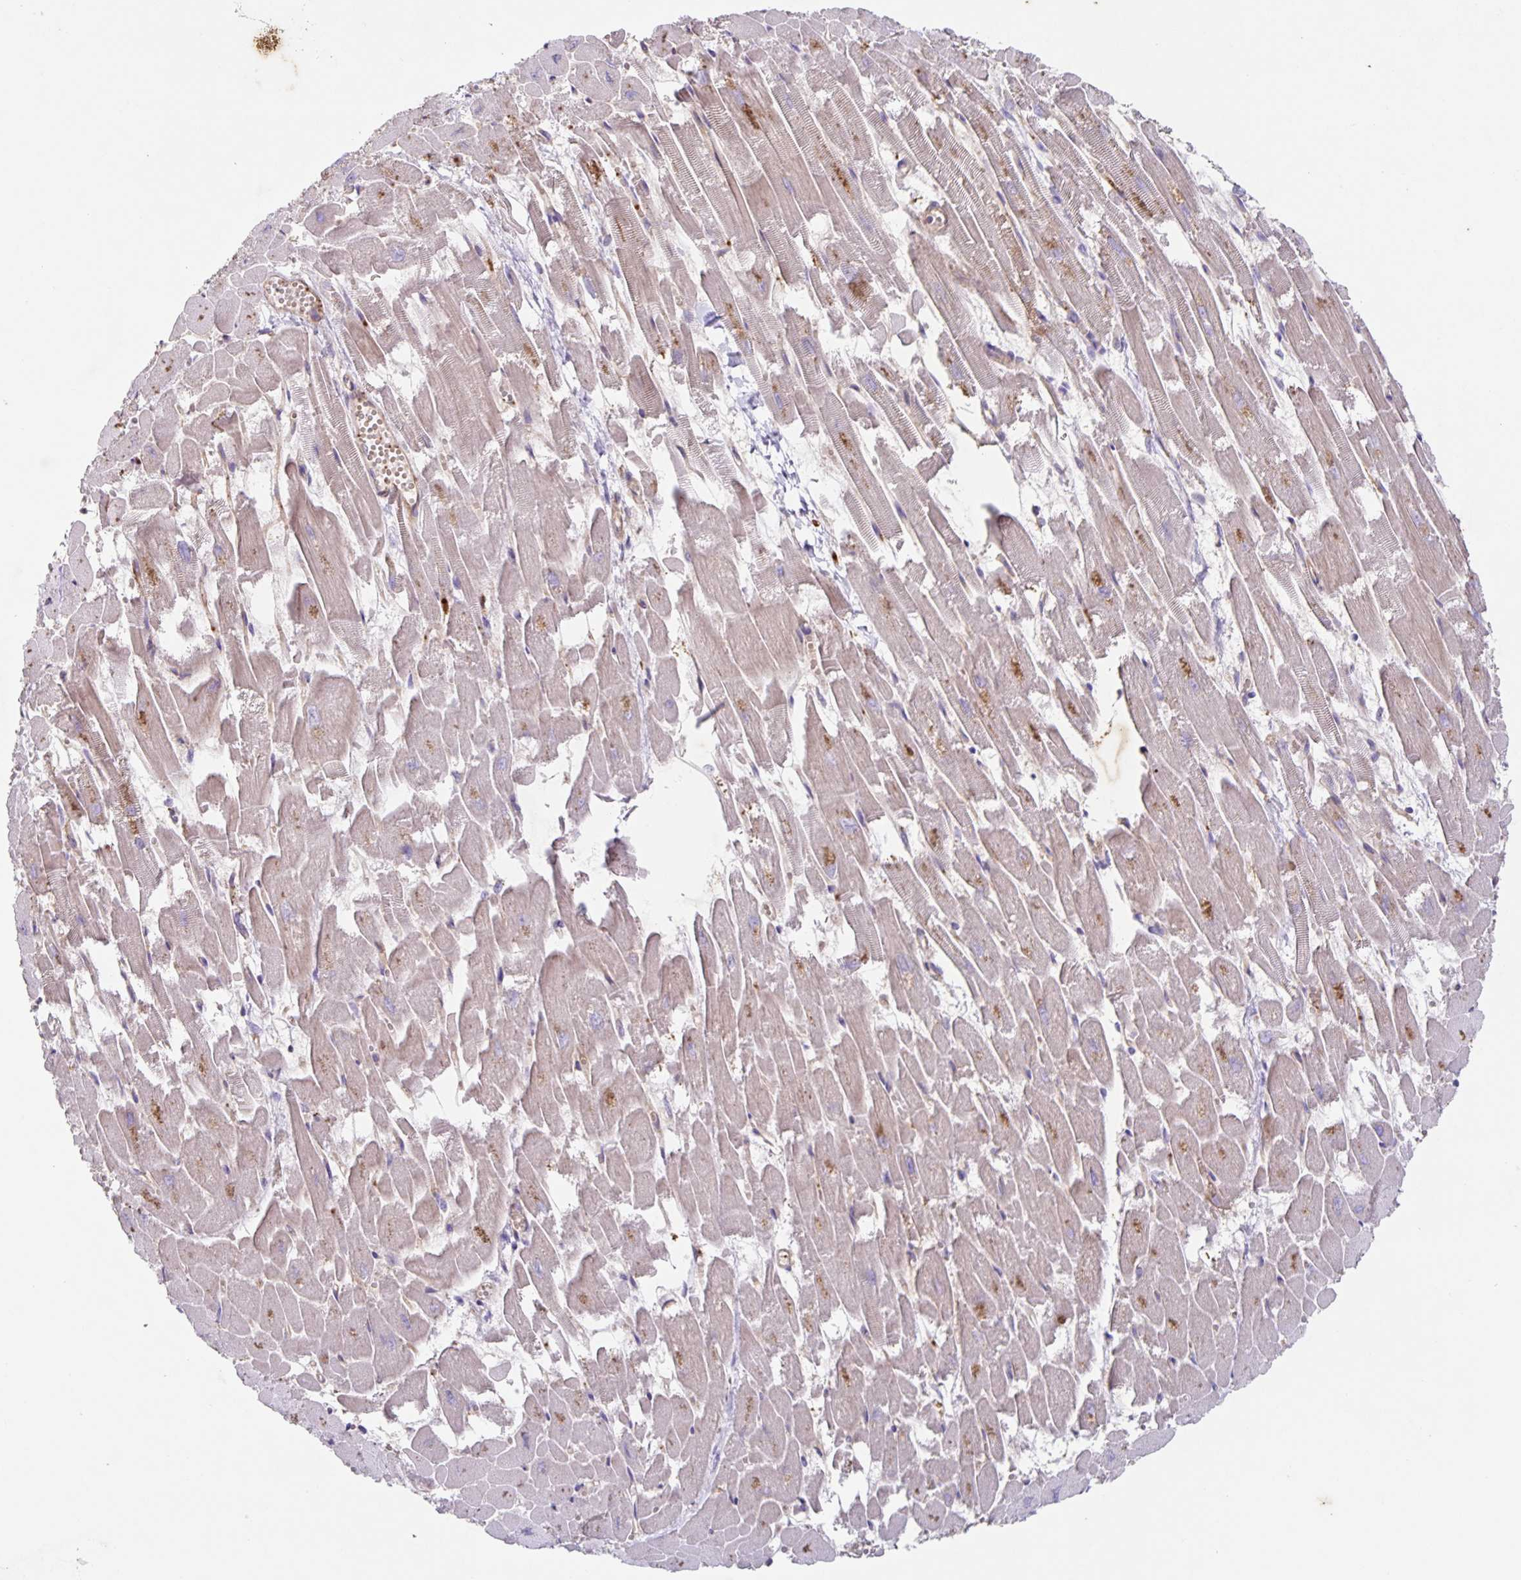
{"staining": {"intensity": "weak", "quantity": "25%-75%", "location": "cytoplasmic/membranous"}, "tissue": "heart muscle", "cell_type": "Cardiomyocytes", "image_type": "normal", "snomed": [{"axis": "morphology", "description": "Normal tissue, NOS"}, {"axis": "topography", "description": "Heart"}], "caption": "High-magnification brightfield microscopy of benign heart muscle stained with DAB (brown) and counterstained with hematoxylin (blue). cardiomyocytes exhibit weak cytoplasmic/membranous expression is seen in about25%-75% of cells. The staining is performed using DAB (3,3'-diaminobenzidine) brown chromogen to label protein expression. The nuclei are counter-stained blue using hematoxylin.", "gene": "ITGA2", "patient": {"sex": "female", "age": 52}}